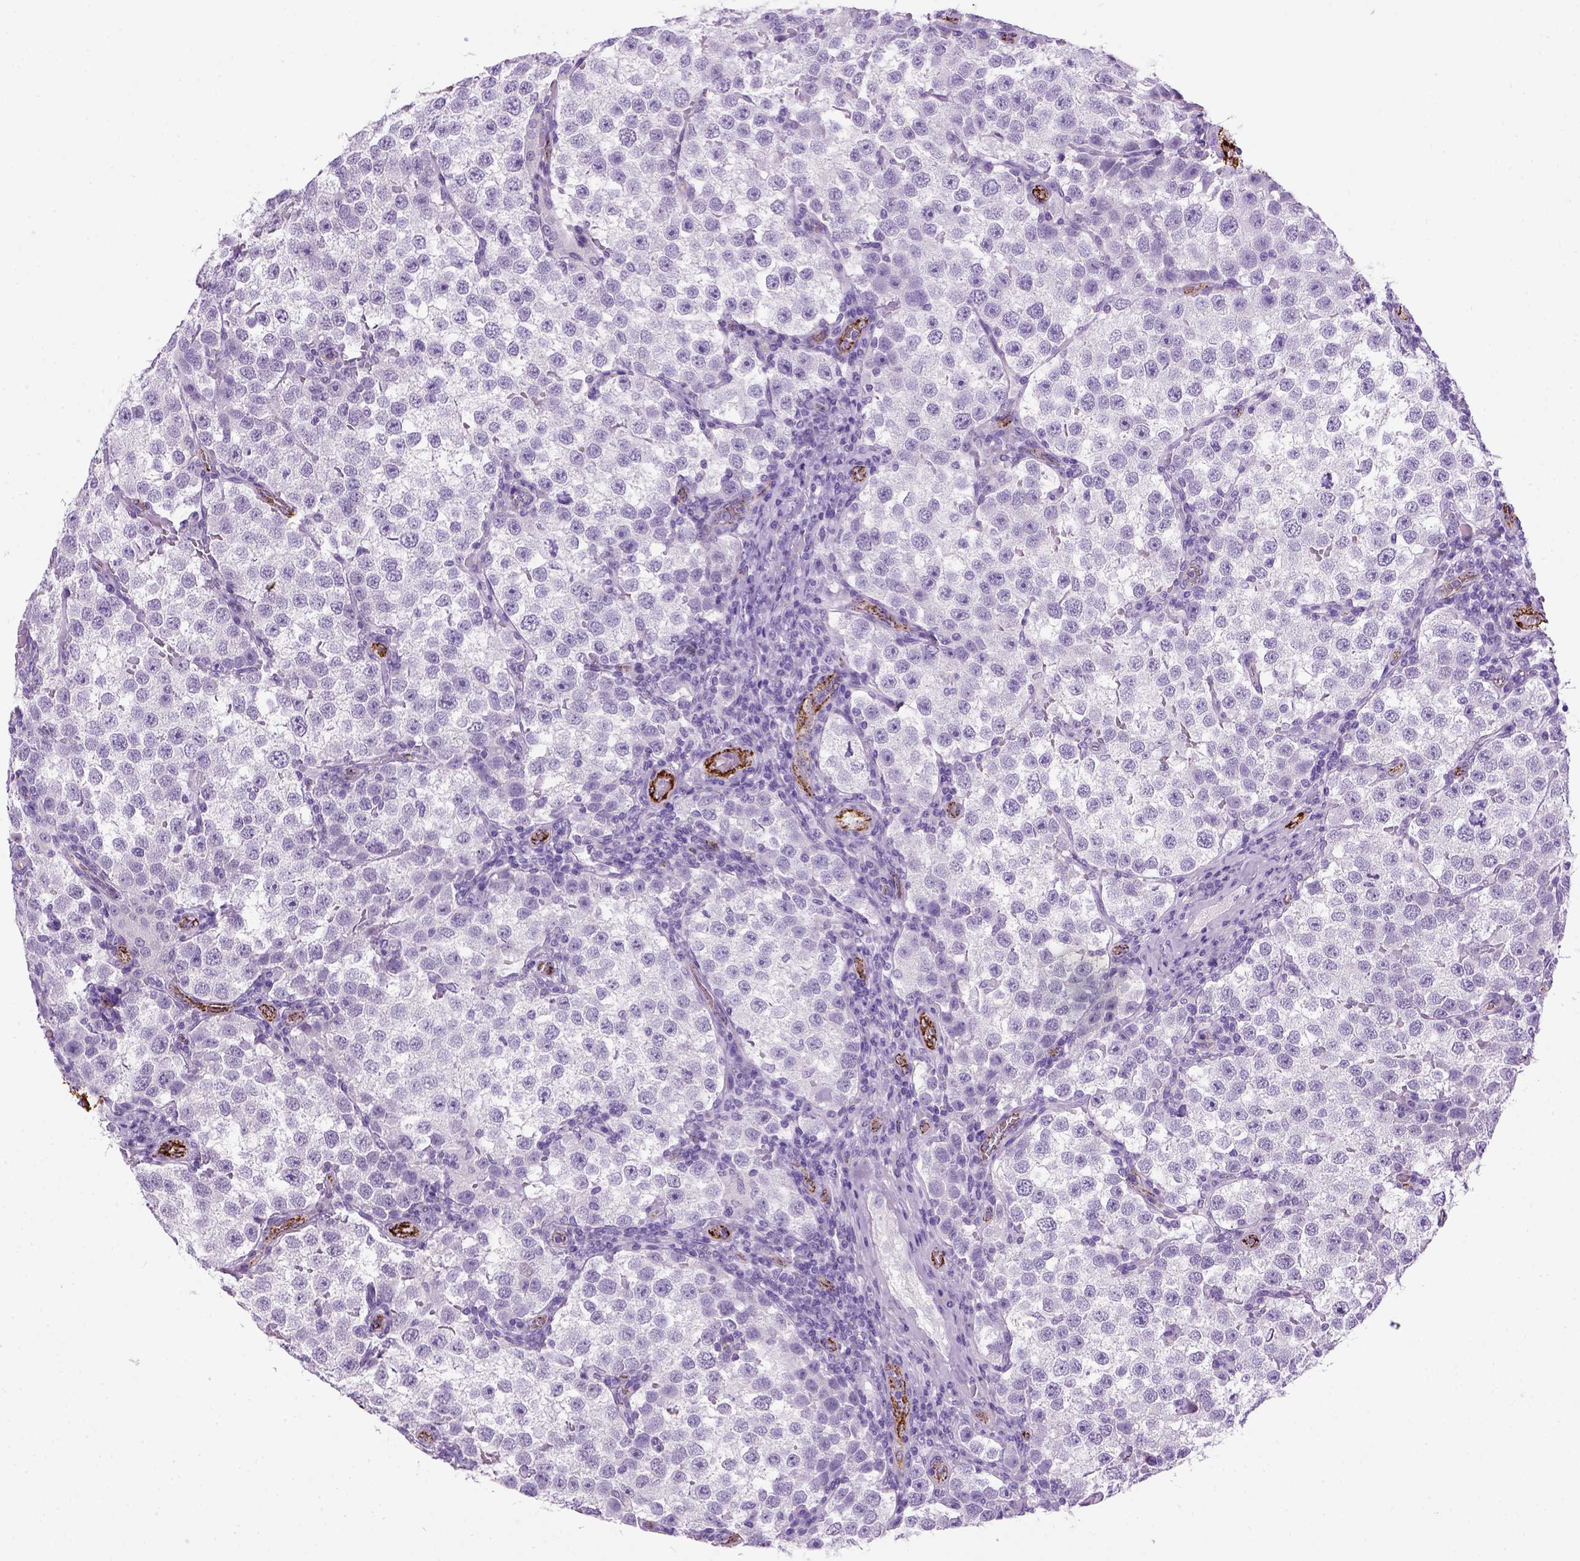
{"staining": {"intensity": "negative", "quantity": "none", "location": "none"}, "tissue": "testis cancer", "cell_type": "Tumor cells", "image_type": "cancer", "snomed": [{"axis": "morphology", "description": "Seminoma, NOS"}, {"axis": "topography", "description": "Testis"}], "caption": "Immunohistochemical staining of testis cancer reveals no significant expression in tumor cells.", "gene": "VWF", "patient": {"sex": "male", "age": 37}}